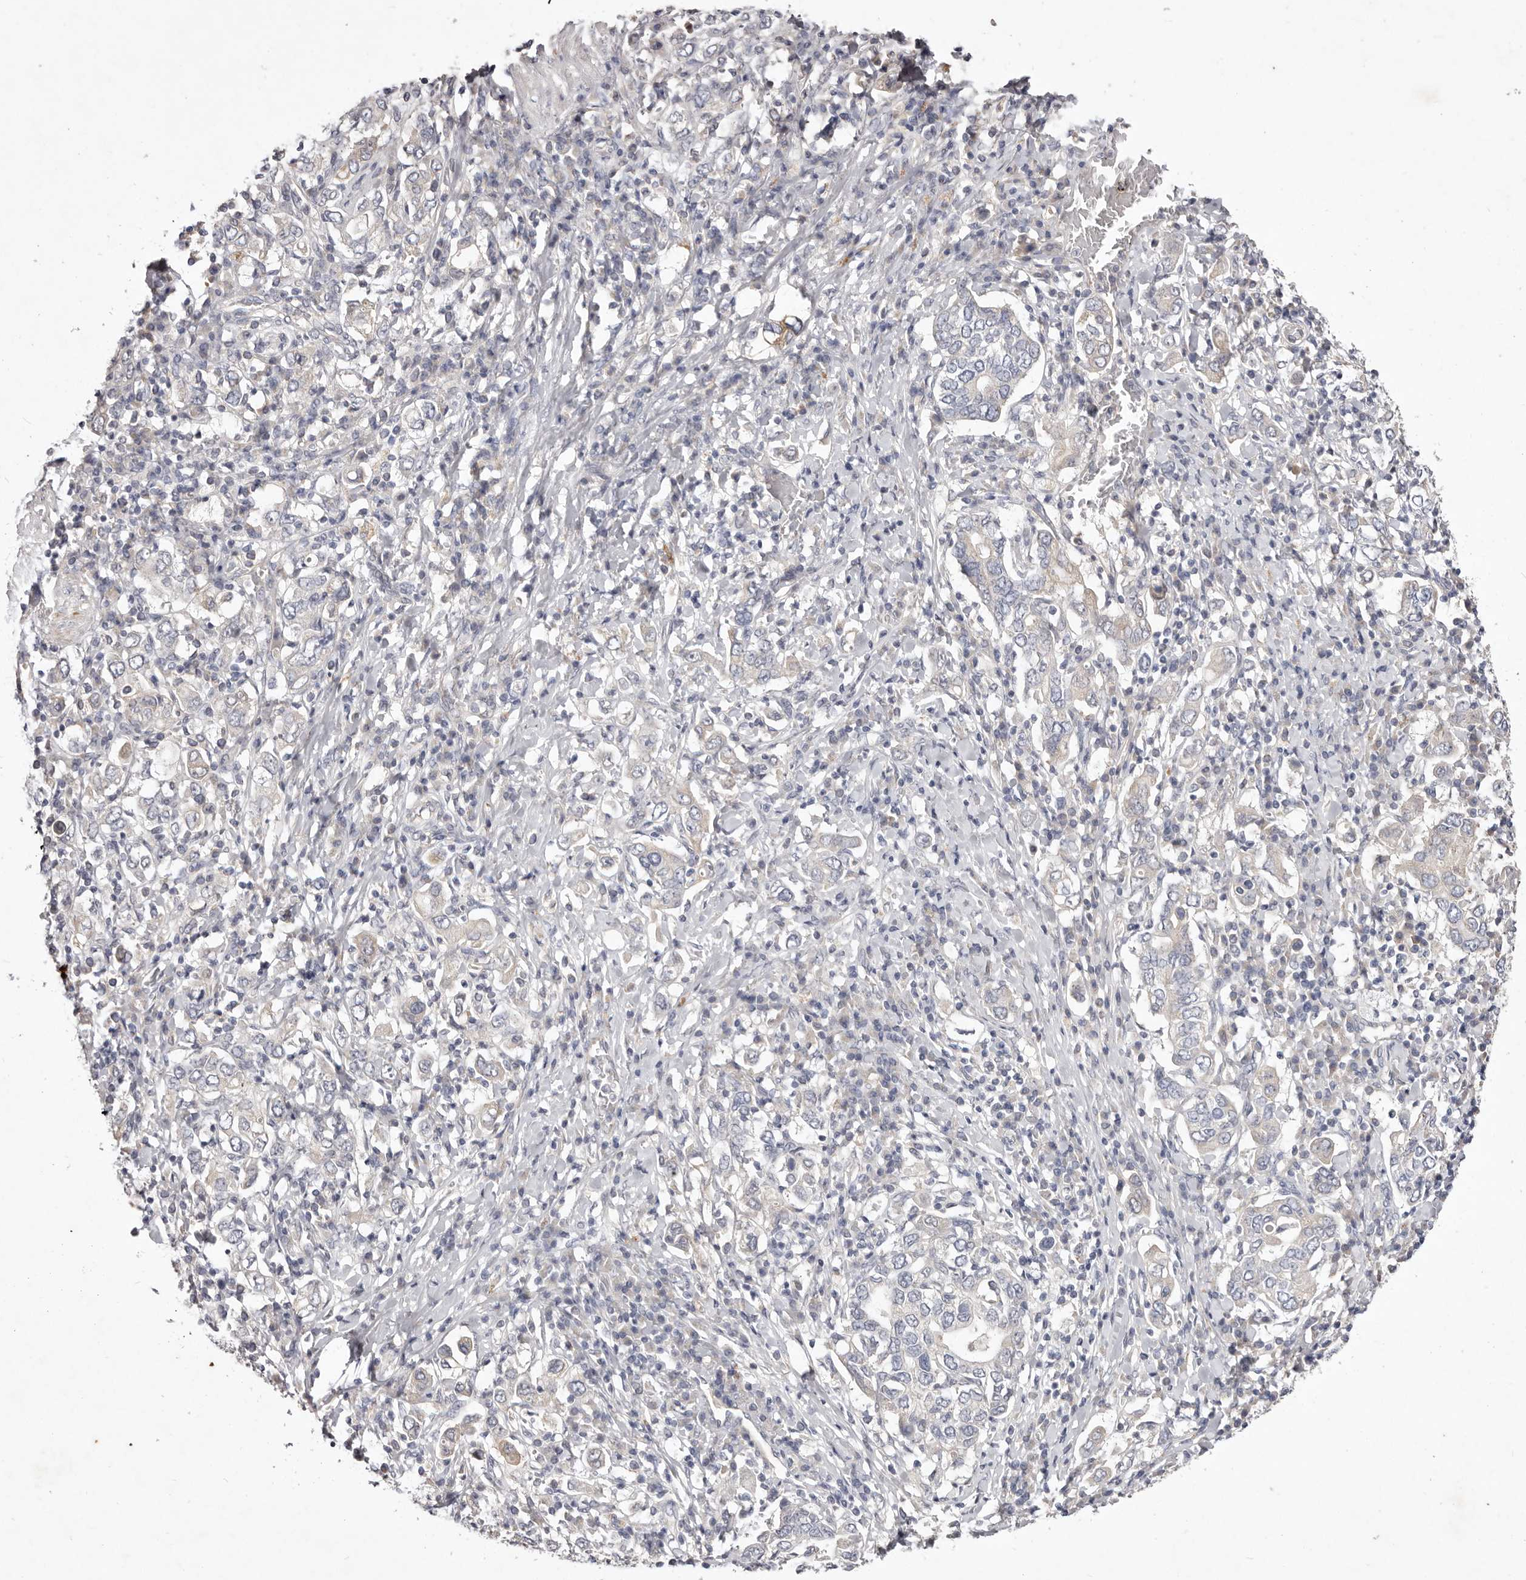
{"staining": {"intensity": "negative", "quantity": "none", "location": "none"}, "tissue": "stomach cancer", "cell_type": "Tumor cells", "image_type": "cancer", "snomed": [{"axis": "morphology", "description": "Adenocarcinoma, NOS"}, {"axis": "topography", "description": "Stomach, upper"}], "caption": "DAB (3,3'-diaminobenzidine) immunohistochemical staining of human stomach adenocarcinoma shows no significant expression in tumor cells. The staining was performed using DAB to visualize the protein expression in brown, while the nuclei were stained in blue with hematoxylin (Magnification: 20x).", "gene": "GARNL3", "patient": {"sex": "male", "age": 62}}